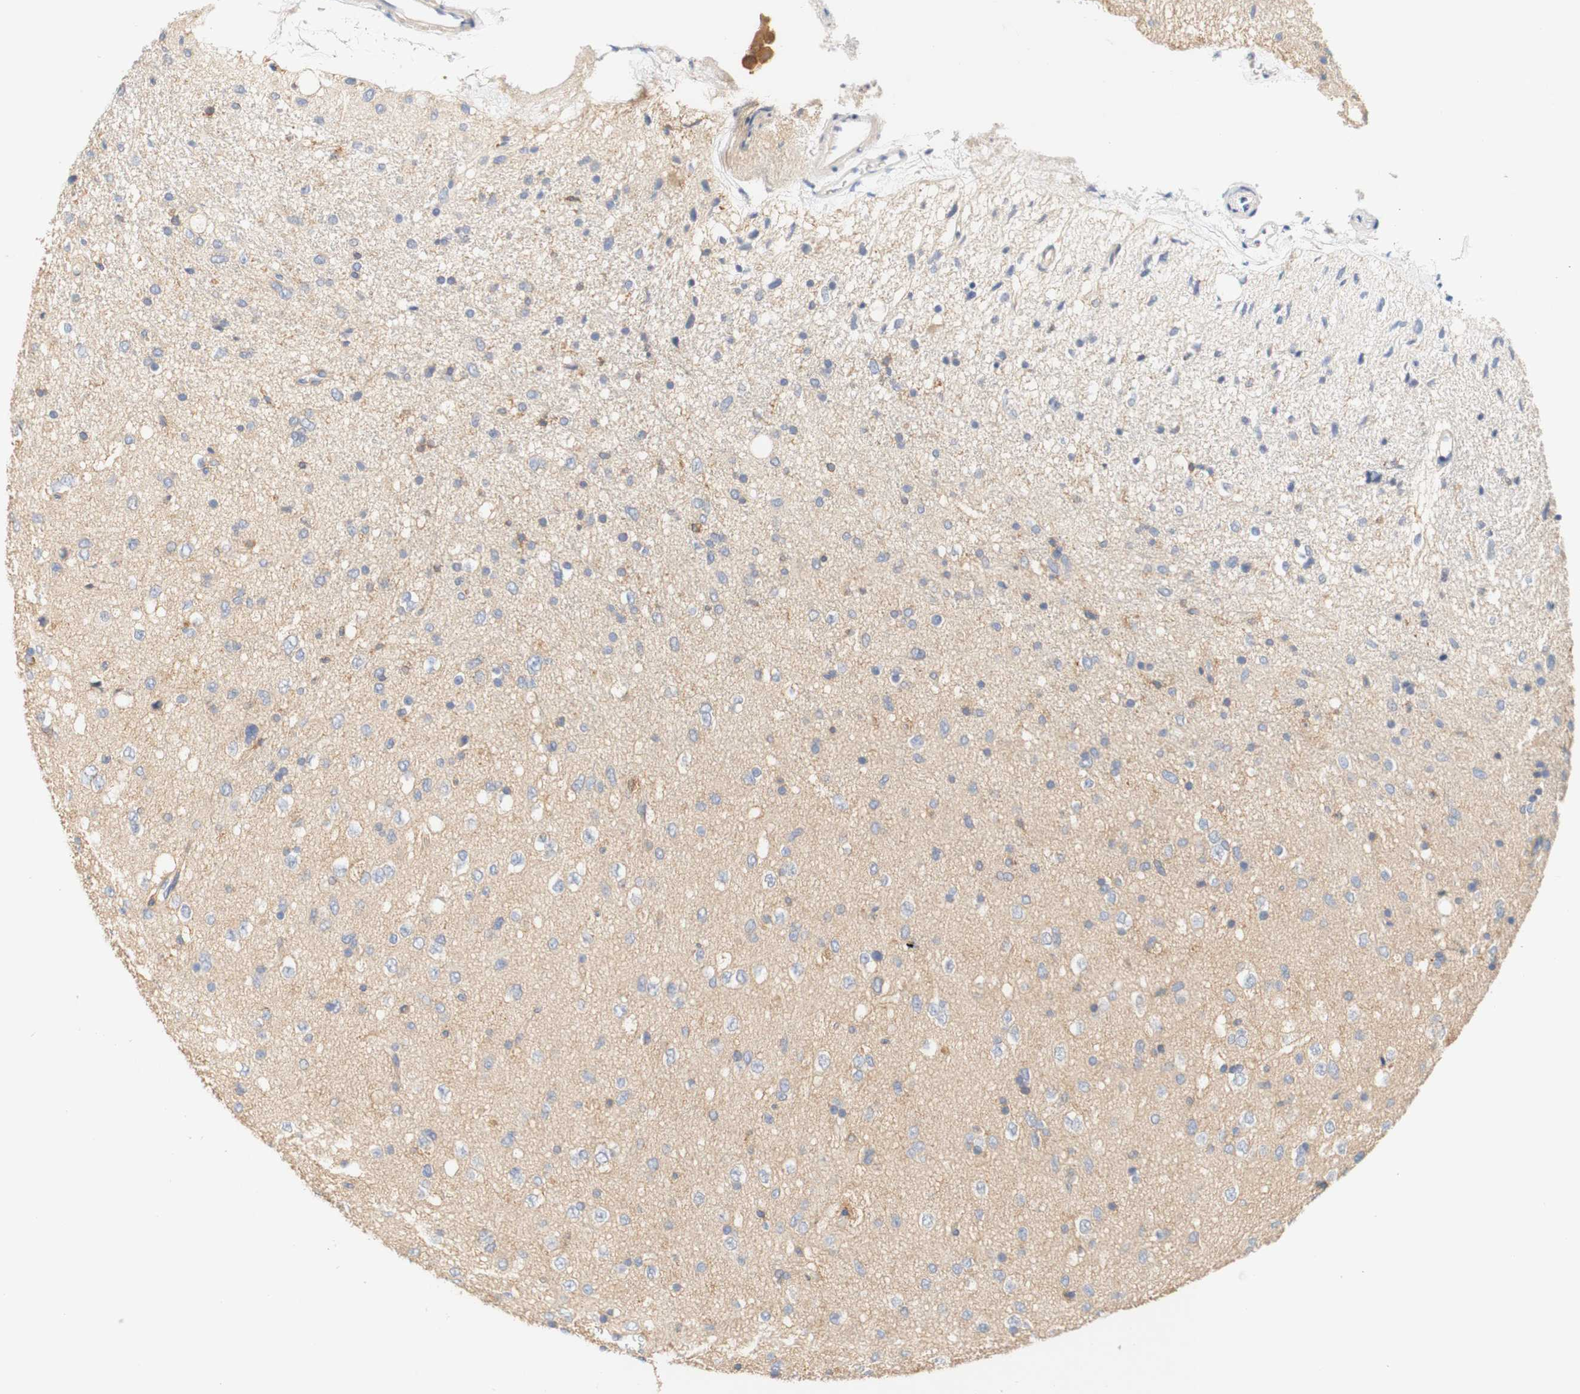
{"staining": {"intensity": "moderate", "quantity": "<25%", "location": "cytoplasmic/membranous"}, "tissue": "glioma", "cell_type": "Tumor cells", "image_type": "cancer", "snomed": [{"axis": "morphology", "description": "Glioma, malignant, Low grade"}, {"axis": "topography", "description": "Brain"}], "caption": "Human malignant low-grade glioma stained with a brown dye exhibits moderate cytoplasmic/membranous positive positivity in approximately <25% of tumor cells.", "gene": "PCDH7", "patient": {"sex": "male", "age": 77}}